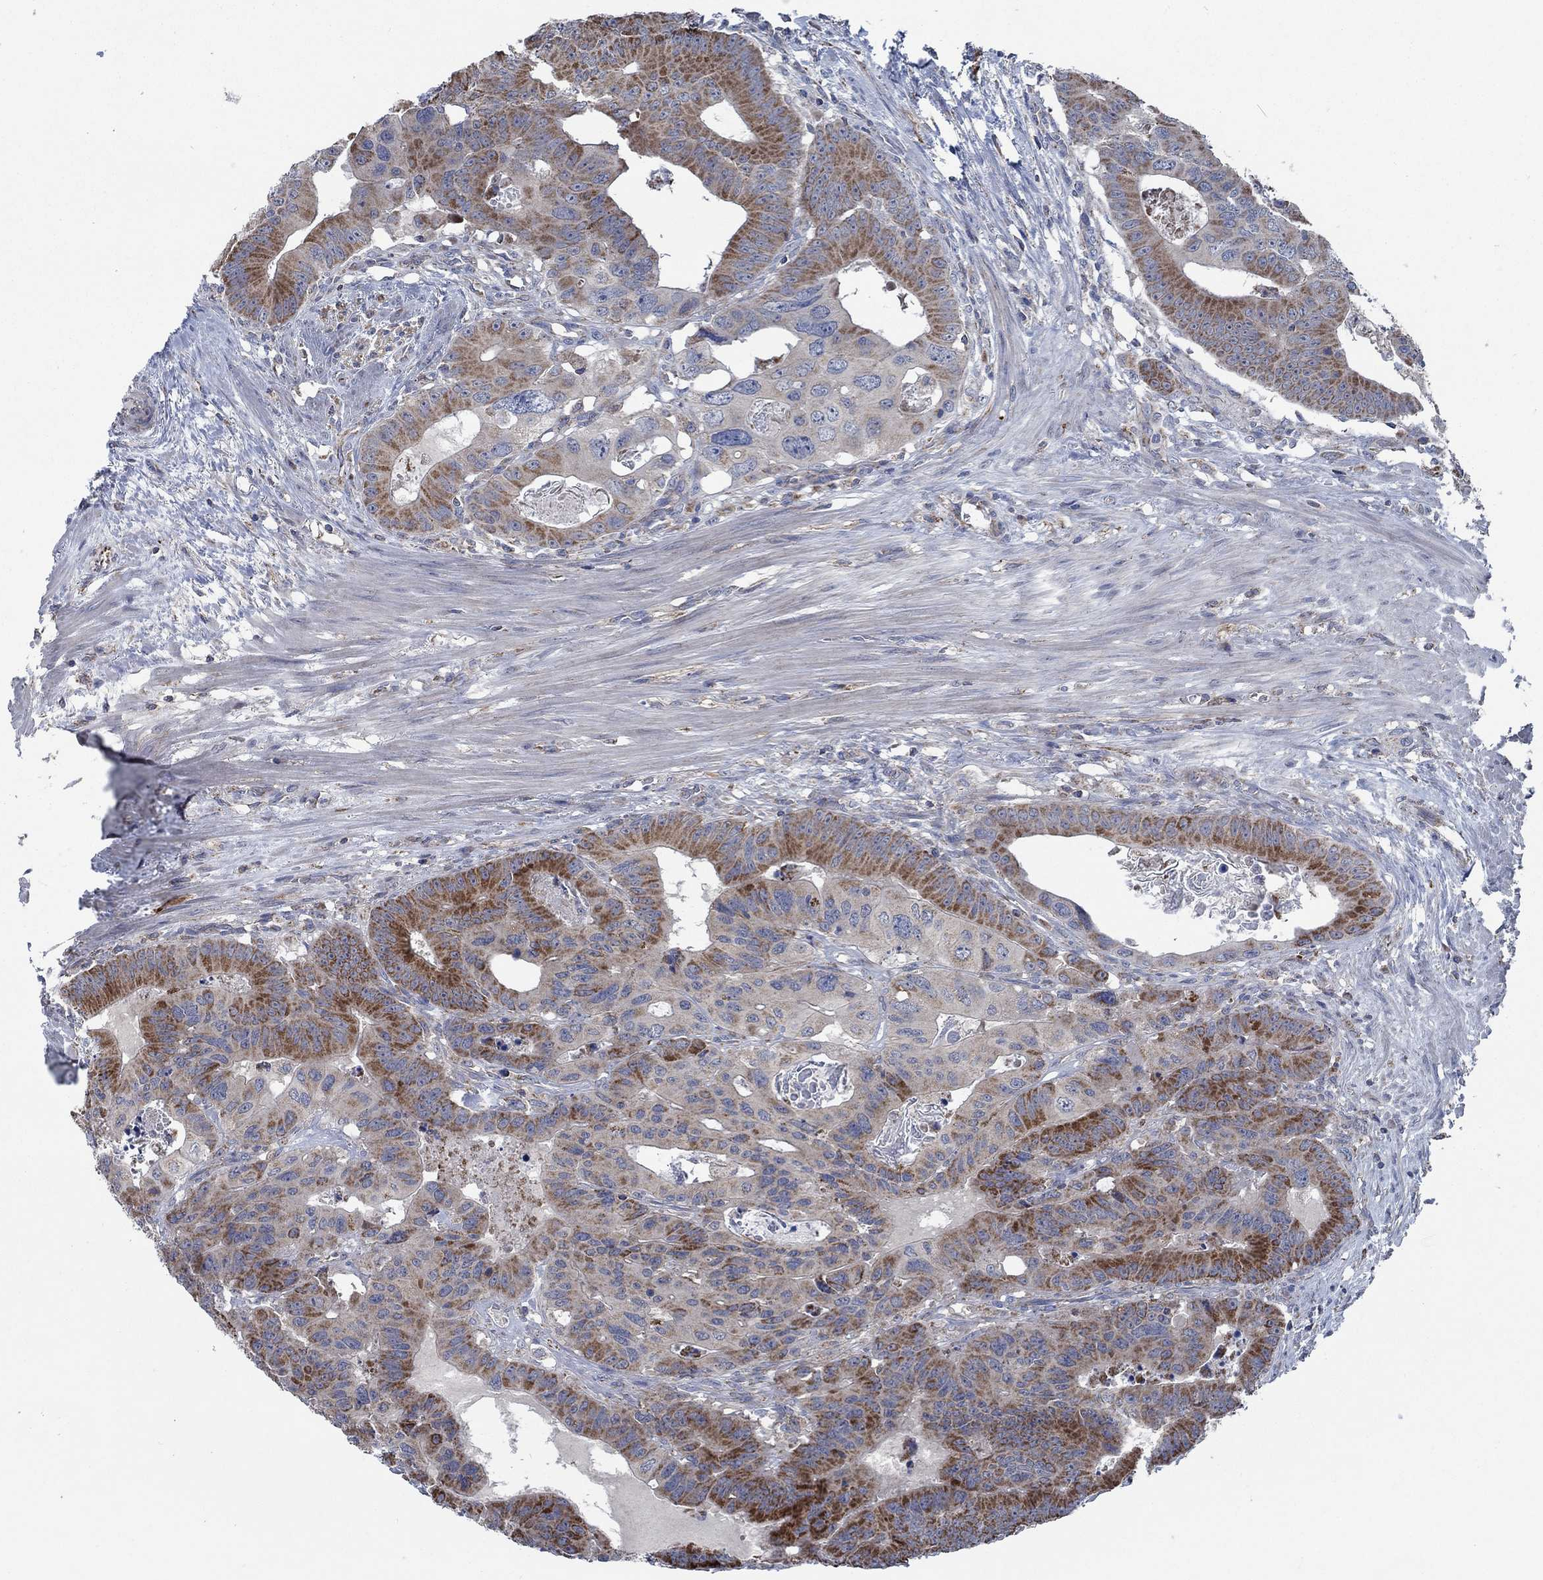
{"staining": {"intensity": "moderate", "quantity": "25%-75%", "location": "cytoplasmic/membranous"}, "tissue": "colorectal cancer", "cell_type": "Tumor cells", "image_type": "cancer", "snomed": [{"axis": "morphology", "description": "Adenocarcinoma, NOS"}, {"axis": "topography", "description": "Rectum"}], "caption": "Immunohistochemistry micrograph of human colorectal cancer stained for a protein (brown), which demonstrates medium levels of moderate cytoplasmic/membranous staining in about 25%-75% of tumor cells.", "gene": "STXBP6", "patient": {"sex": "male", "age": 64}}